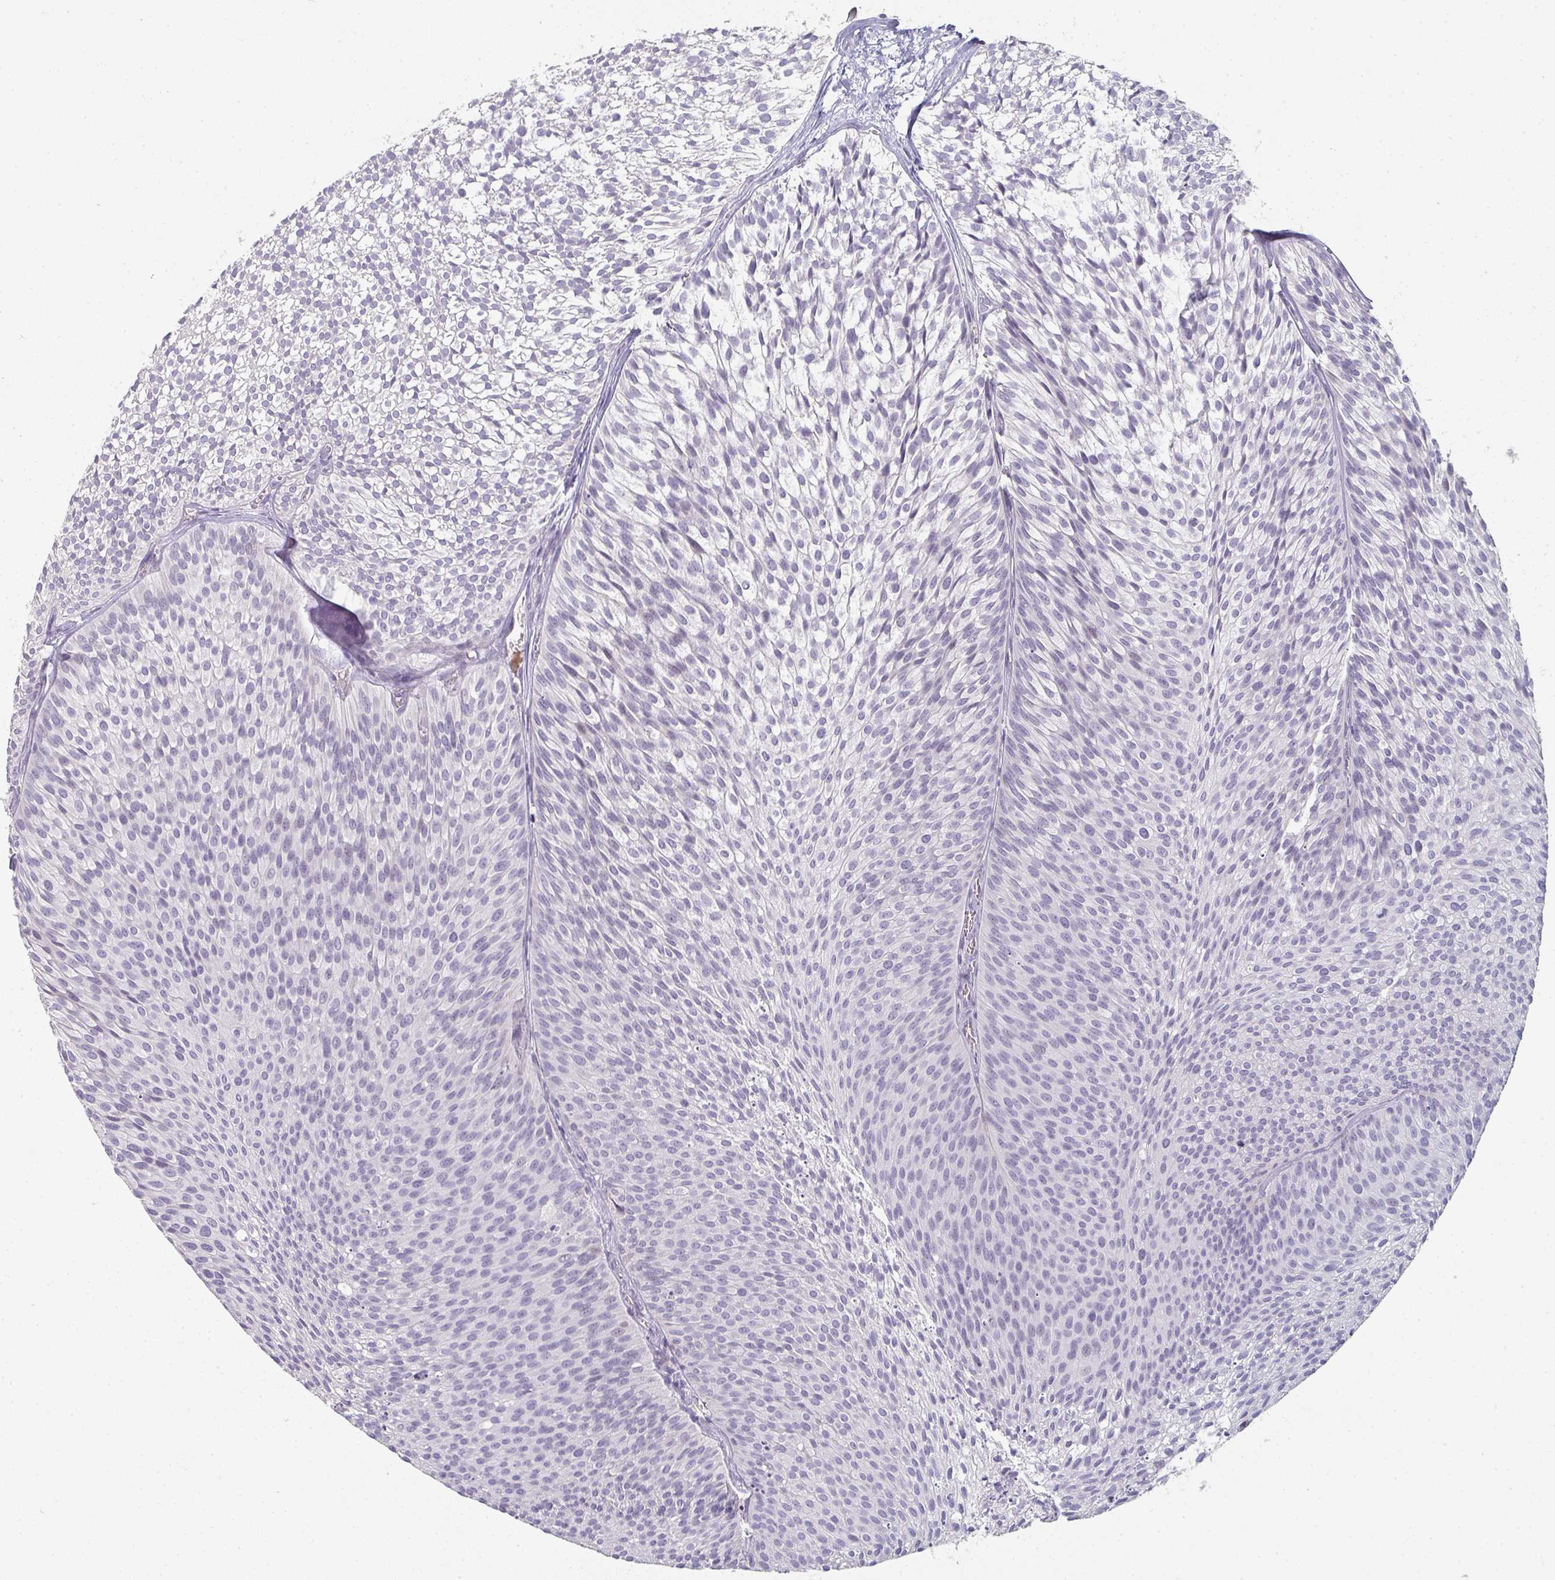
{"staining": {"intensity": "negative", "quantity": "none", "location": "none"}, "tissue": "urothelial cancer", "cell_type": "Tumor cells", "image_type": "cancer", "snomed": [{"axis": "morphology", "description": "Urothelial carcinoma, Low grade"}, {"axis": "topography", "description": "Urinary bladder"}], "caption": "A micrograph of human urothelial cancer is negative for staining in tumor cells.", "gene": "A1CF", "patient": {"sex": "male", "age": 91}}